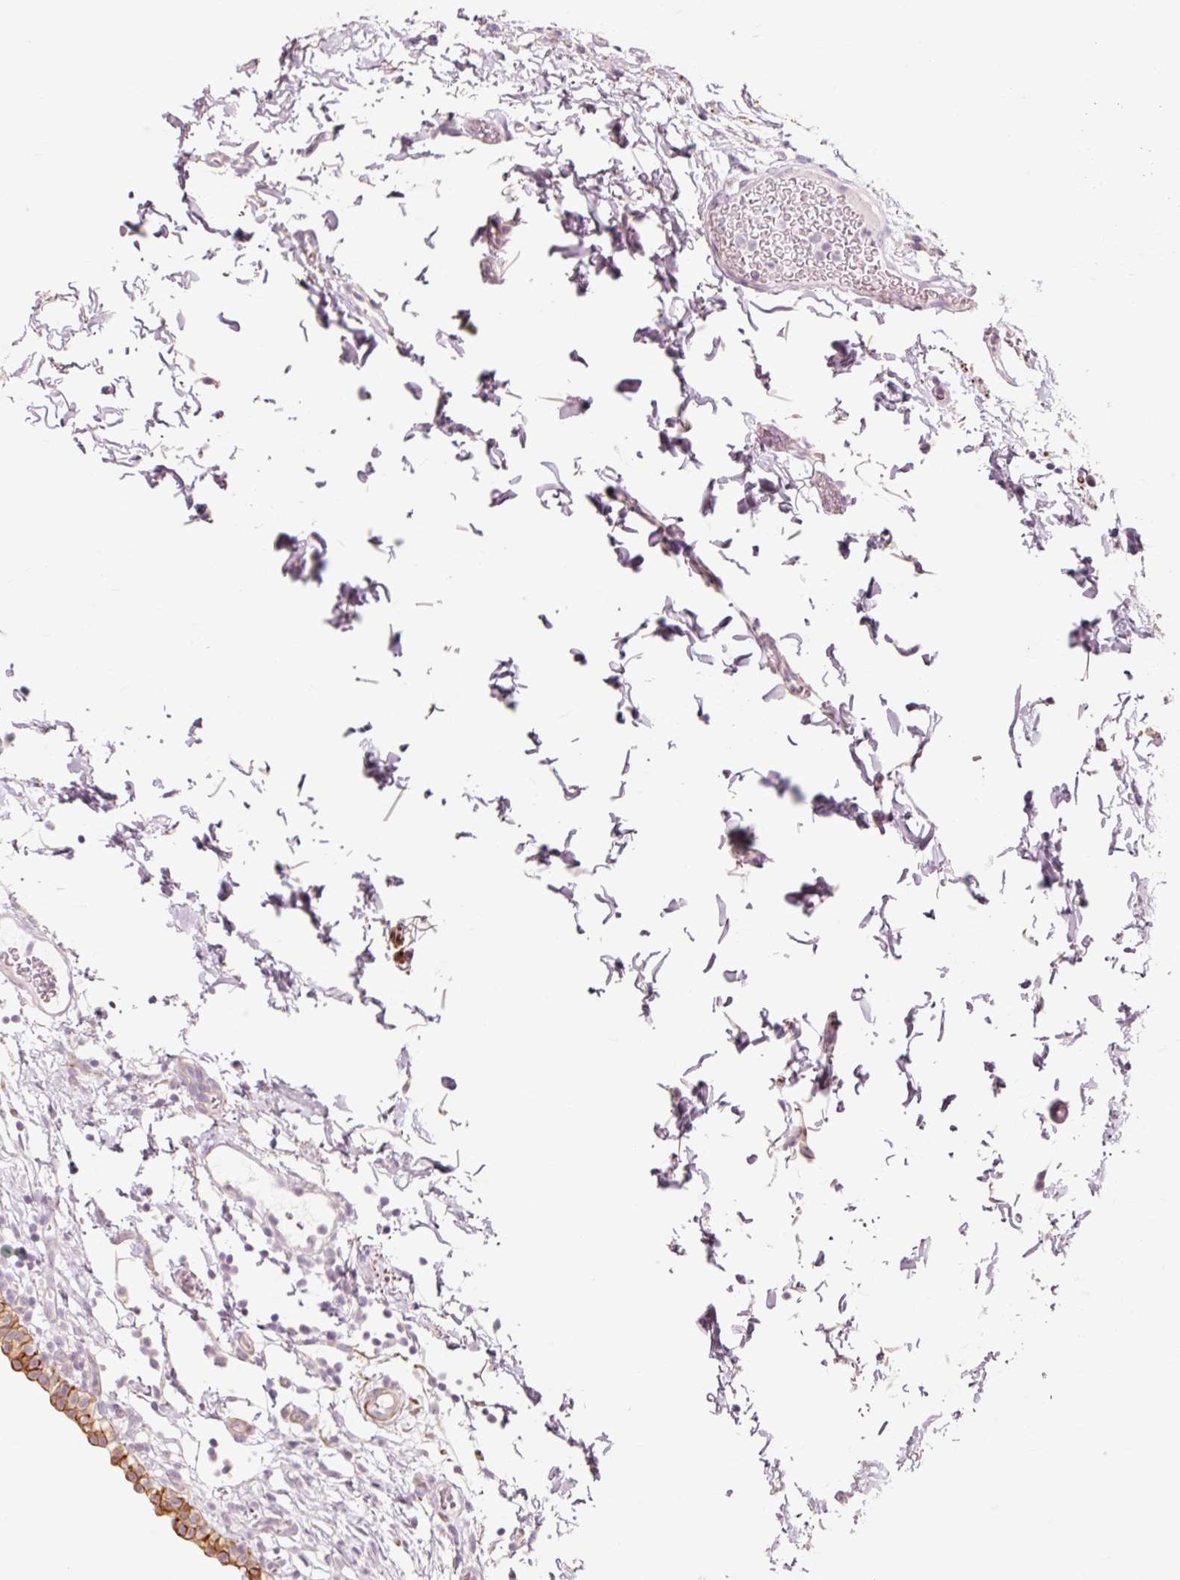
{"staining": {"intensity": "strong", "quantity": ">75%", "location": "cytoplasmic/membranous"}, "tissue": "urinary bladder", "cell_type": "Urothelial cells", "image_type": "normal", "snomed": [{"axis": "morphology", "description": "Normal tissue, NOS"}, {"axis": "topography", "description": "Urinary bladder"}, {"axis": "topography", "description": "Peripheral nerve tissue"}], "caption": "An immunohistochemistry photomicrograph of normal tissue is shown. Protein staining in brown shows strong cytoplasmic/membranous positivity in urinary bladder within urothelial cells.", "gene": "TRIM73", "patient": {"sex": "male", "age": 55}}